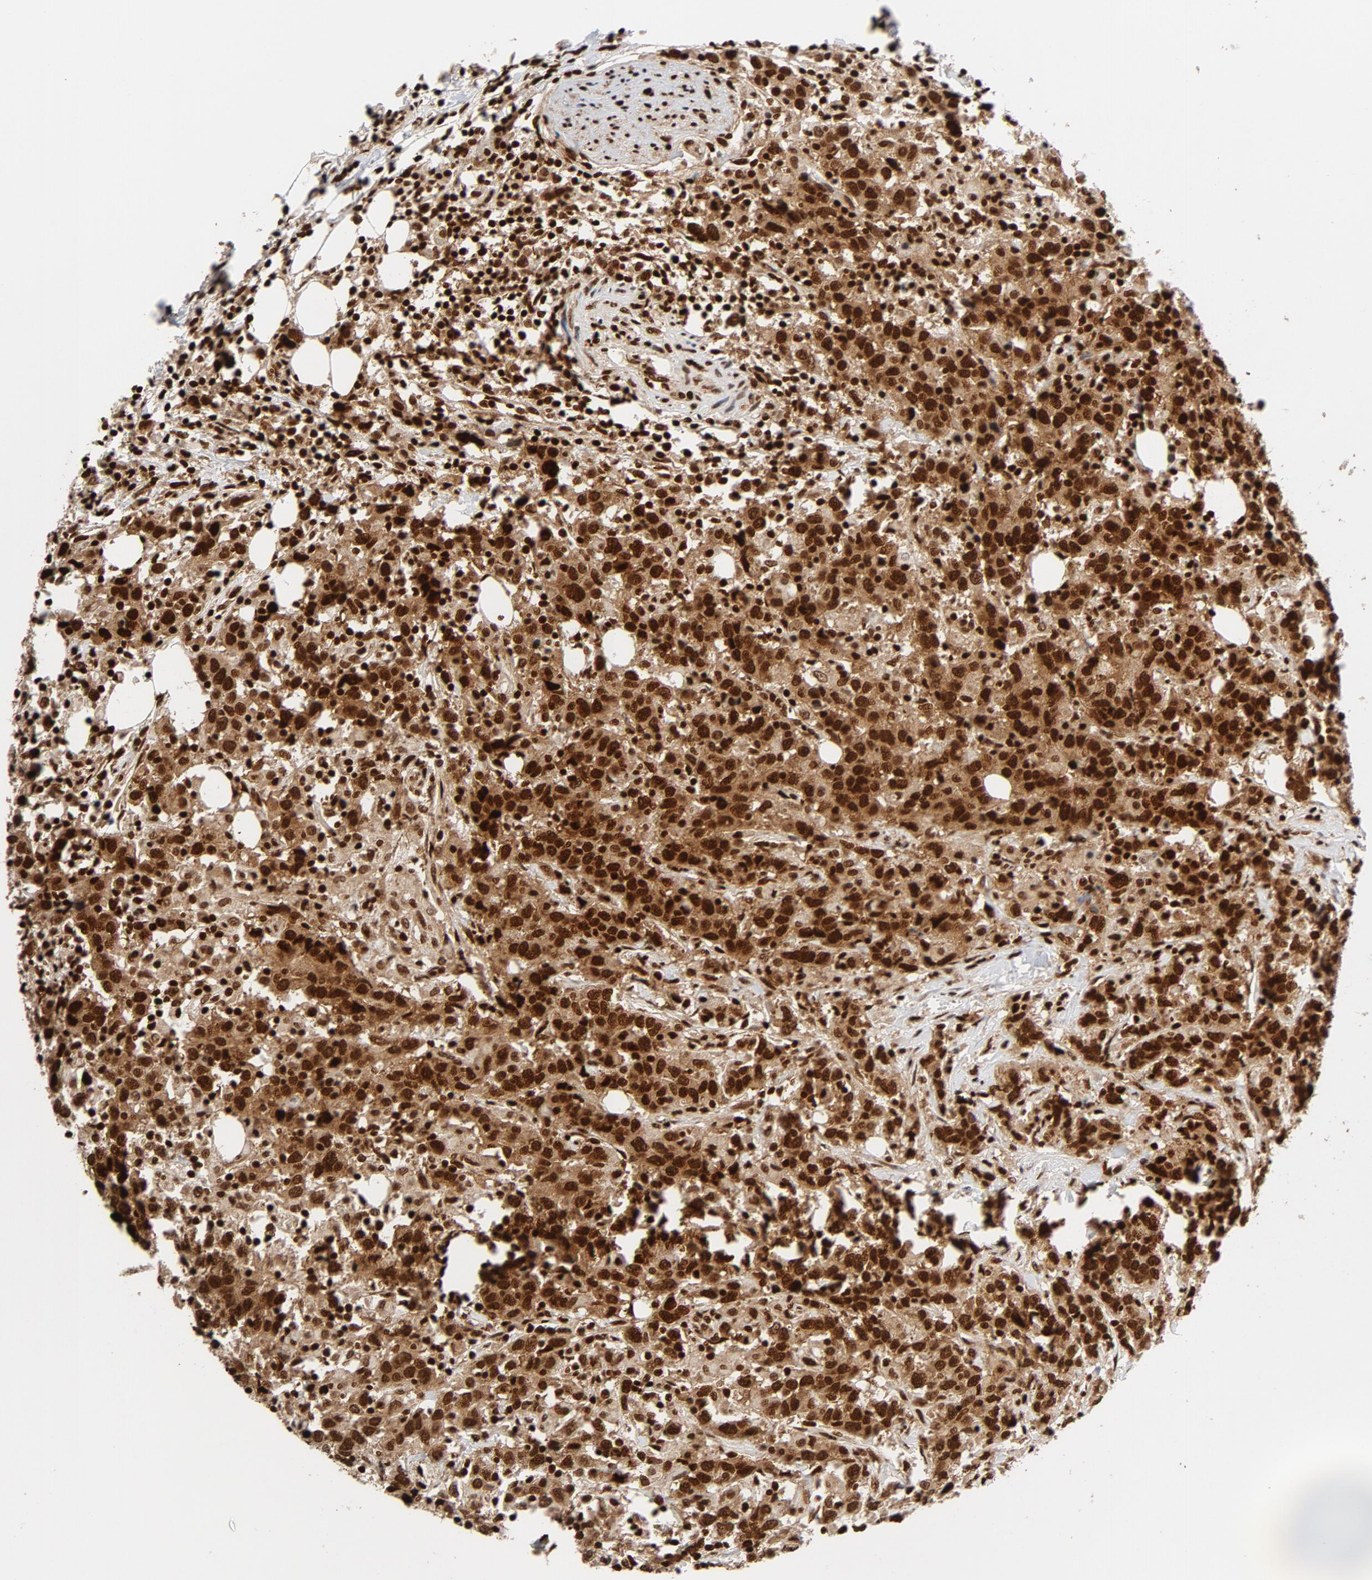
{"staining": {"intensity": "strong", "quantity": ">75%", "location": "nuclear"}, "tissue": "urothelial cancer", "cell_type": "Tumor cells", "image_type": "cancer", "snomed": [{"axis": "morphology", "description": "Urothelial carcinoma, High grade"}, {"axis": "topography", "description": "Urinary bladder"}], "caption": "About >75% of tumor cells in urothelial cancer show strong nuclear protein positivity as visualized by brown immunohistochemical staining.", "gene": "NFYB", "patient": {"sex": "male", "age": 61}}